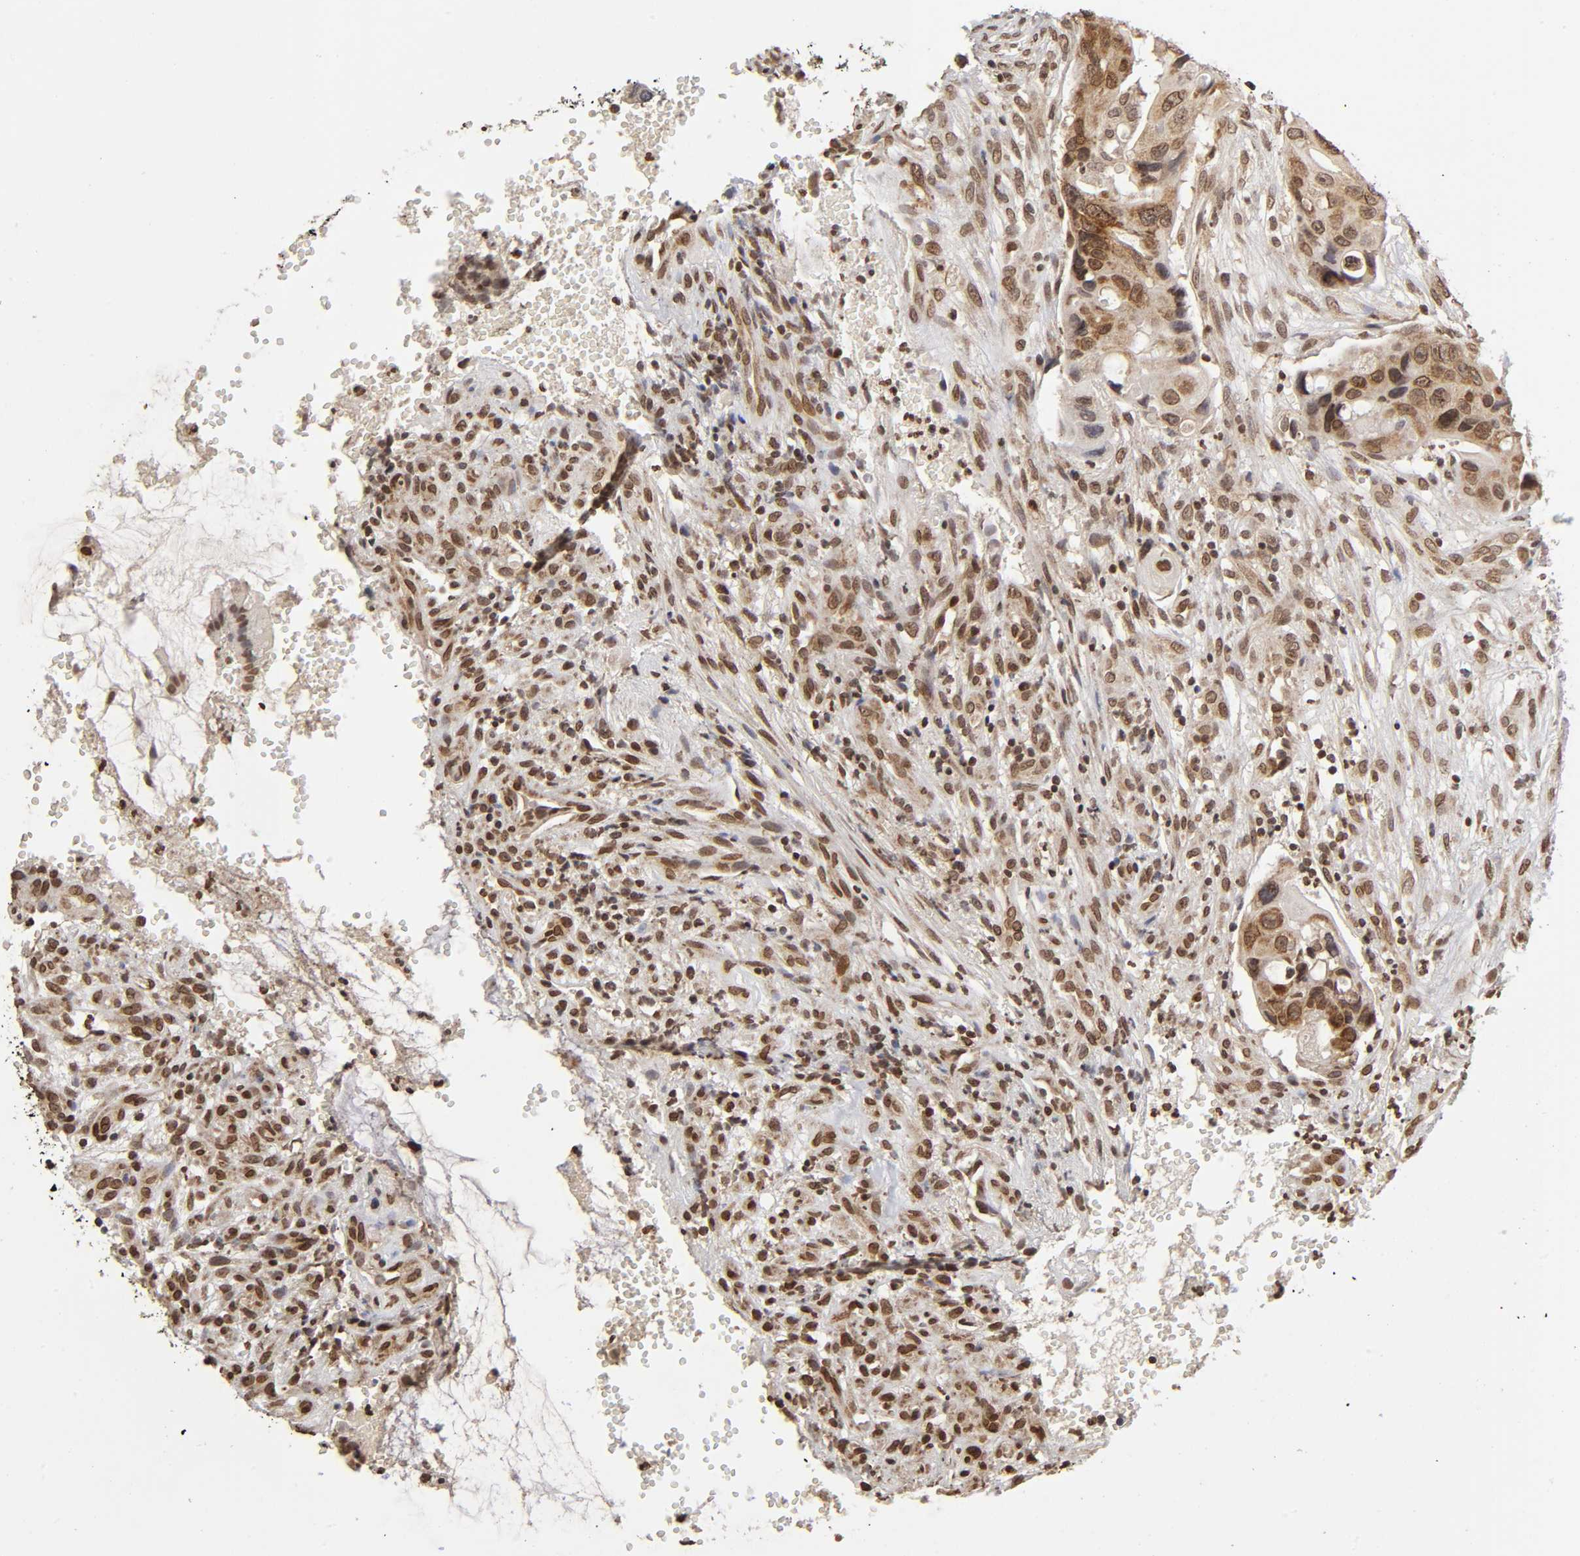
{"staining": {"intensity": "moderate", "quantity": ">75%", "location": "cytoplasmic/membranous,nuclear"}, "tissue": "colorectal cancer", "cell_type": "Tumor cells", "image_type": "cancer", "snomed": [{"axis": "morphology", "description": "Adenocarcinoma, NOS"}, {"axis": "topography", "description": "Colon"}], "caption": "A brown stain shows moderate cytoplasmic/membranous and nuclear staining of a protein in human colorectal adenocarcinoma tumor cells.", "gene": "MLLT6", "patient": {"sex": "female", "age": 57}}